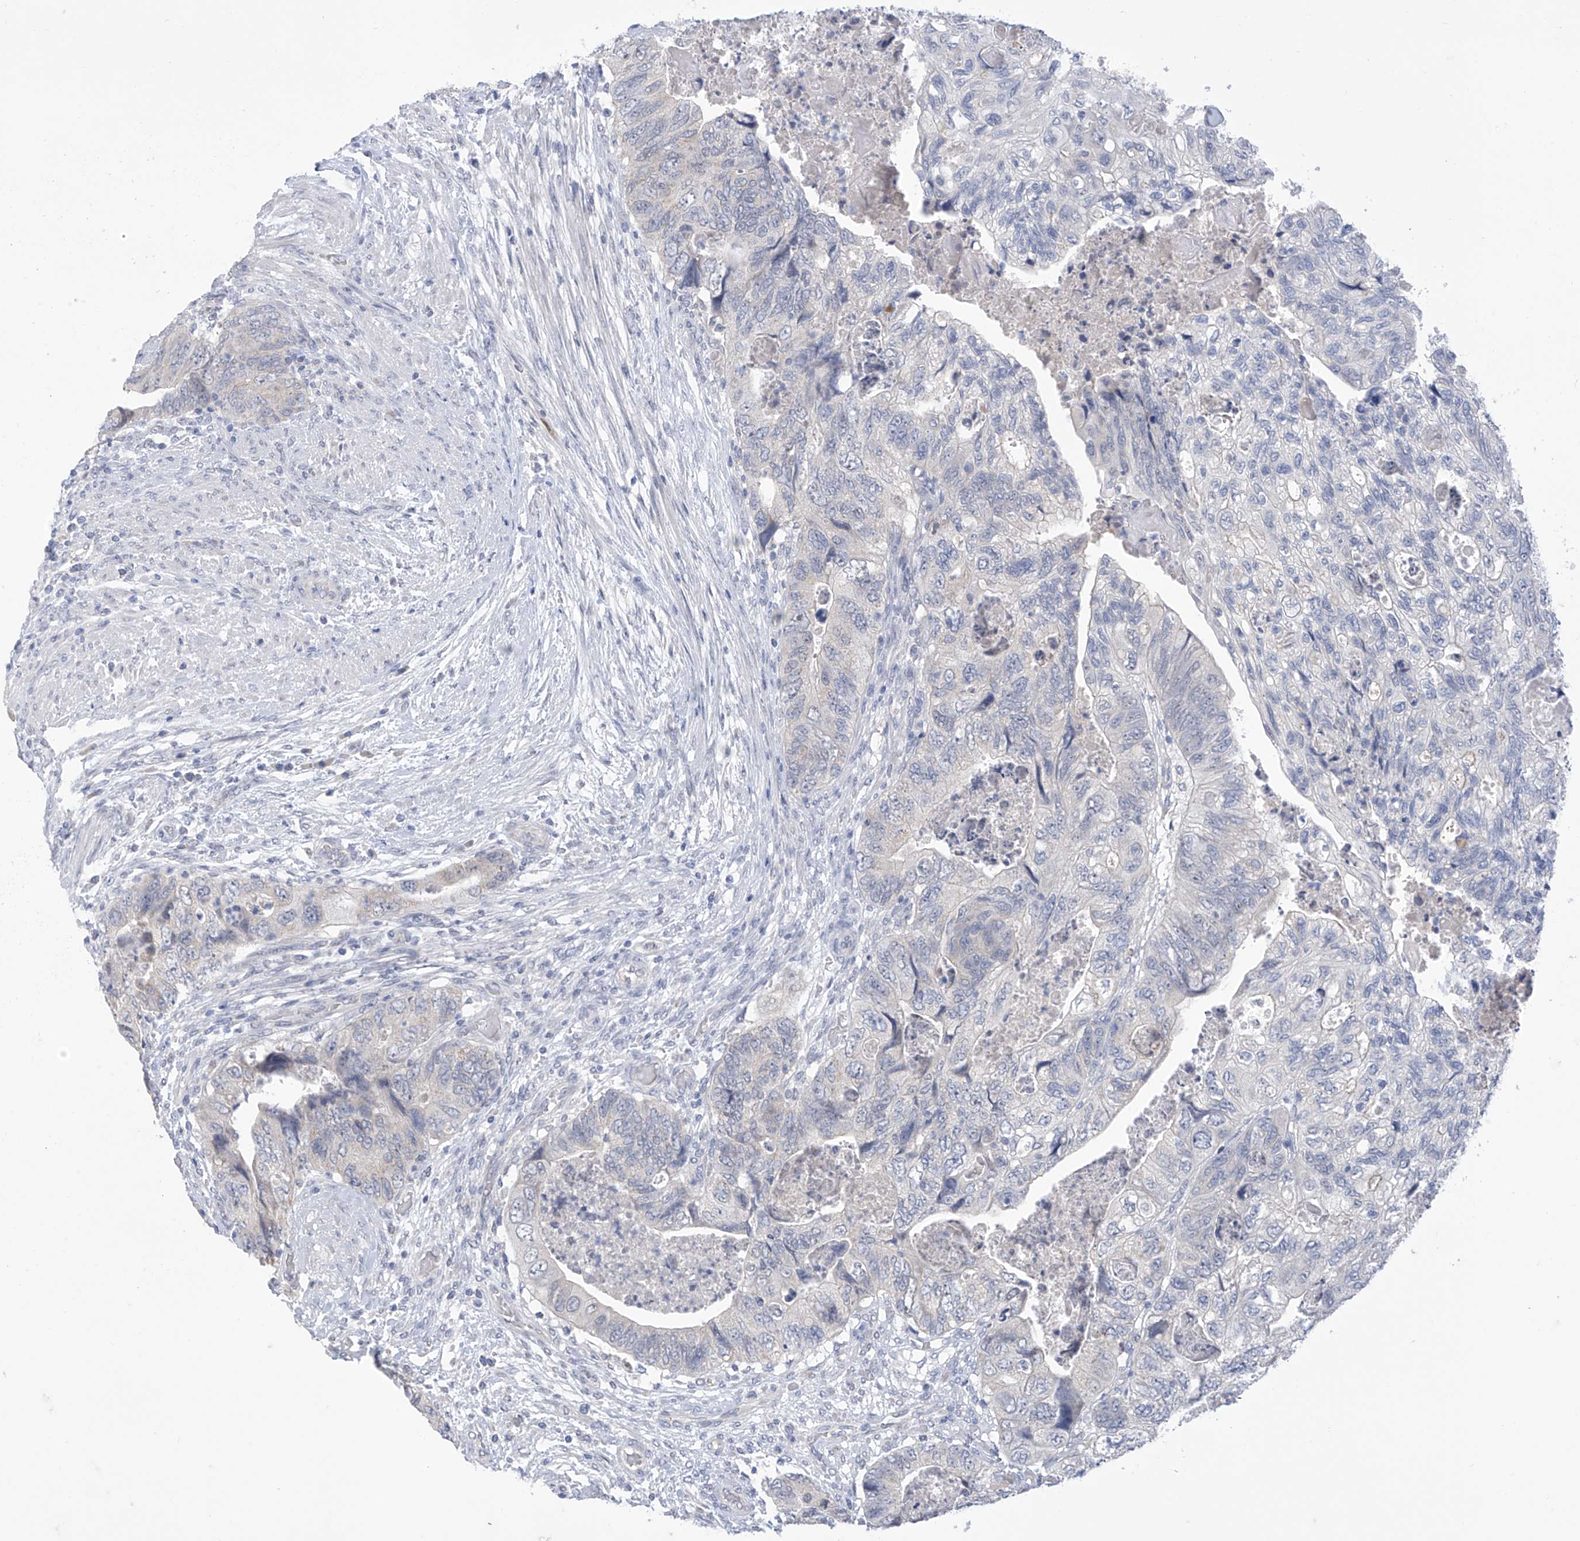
{"staining": {"intensity": "negative", "quantity": "none", "location": "none"}, "tissue": "colorectal cancer", "cell_type": "Tumor cells", "image_type": "cancer", "snomed": [{"axis": "morphology", "description": "Adenocarcinoma, NOS"}, {"axis": "topography", "description": "Rectum"}], "caption": "An image of adenocarcinoma (colorectal) stained for a protein demonstrates no brown staining in tumor cells.", "gene": "IBA57", "patient": {"sex": "male", "age": 63}}